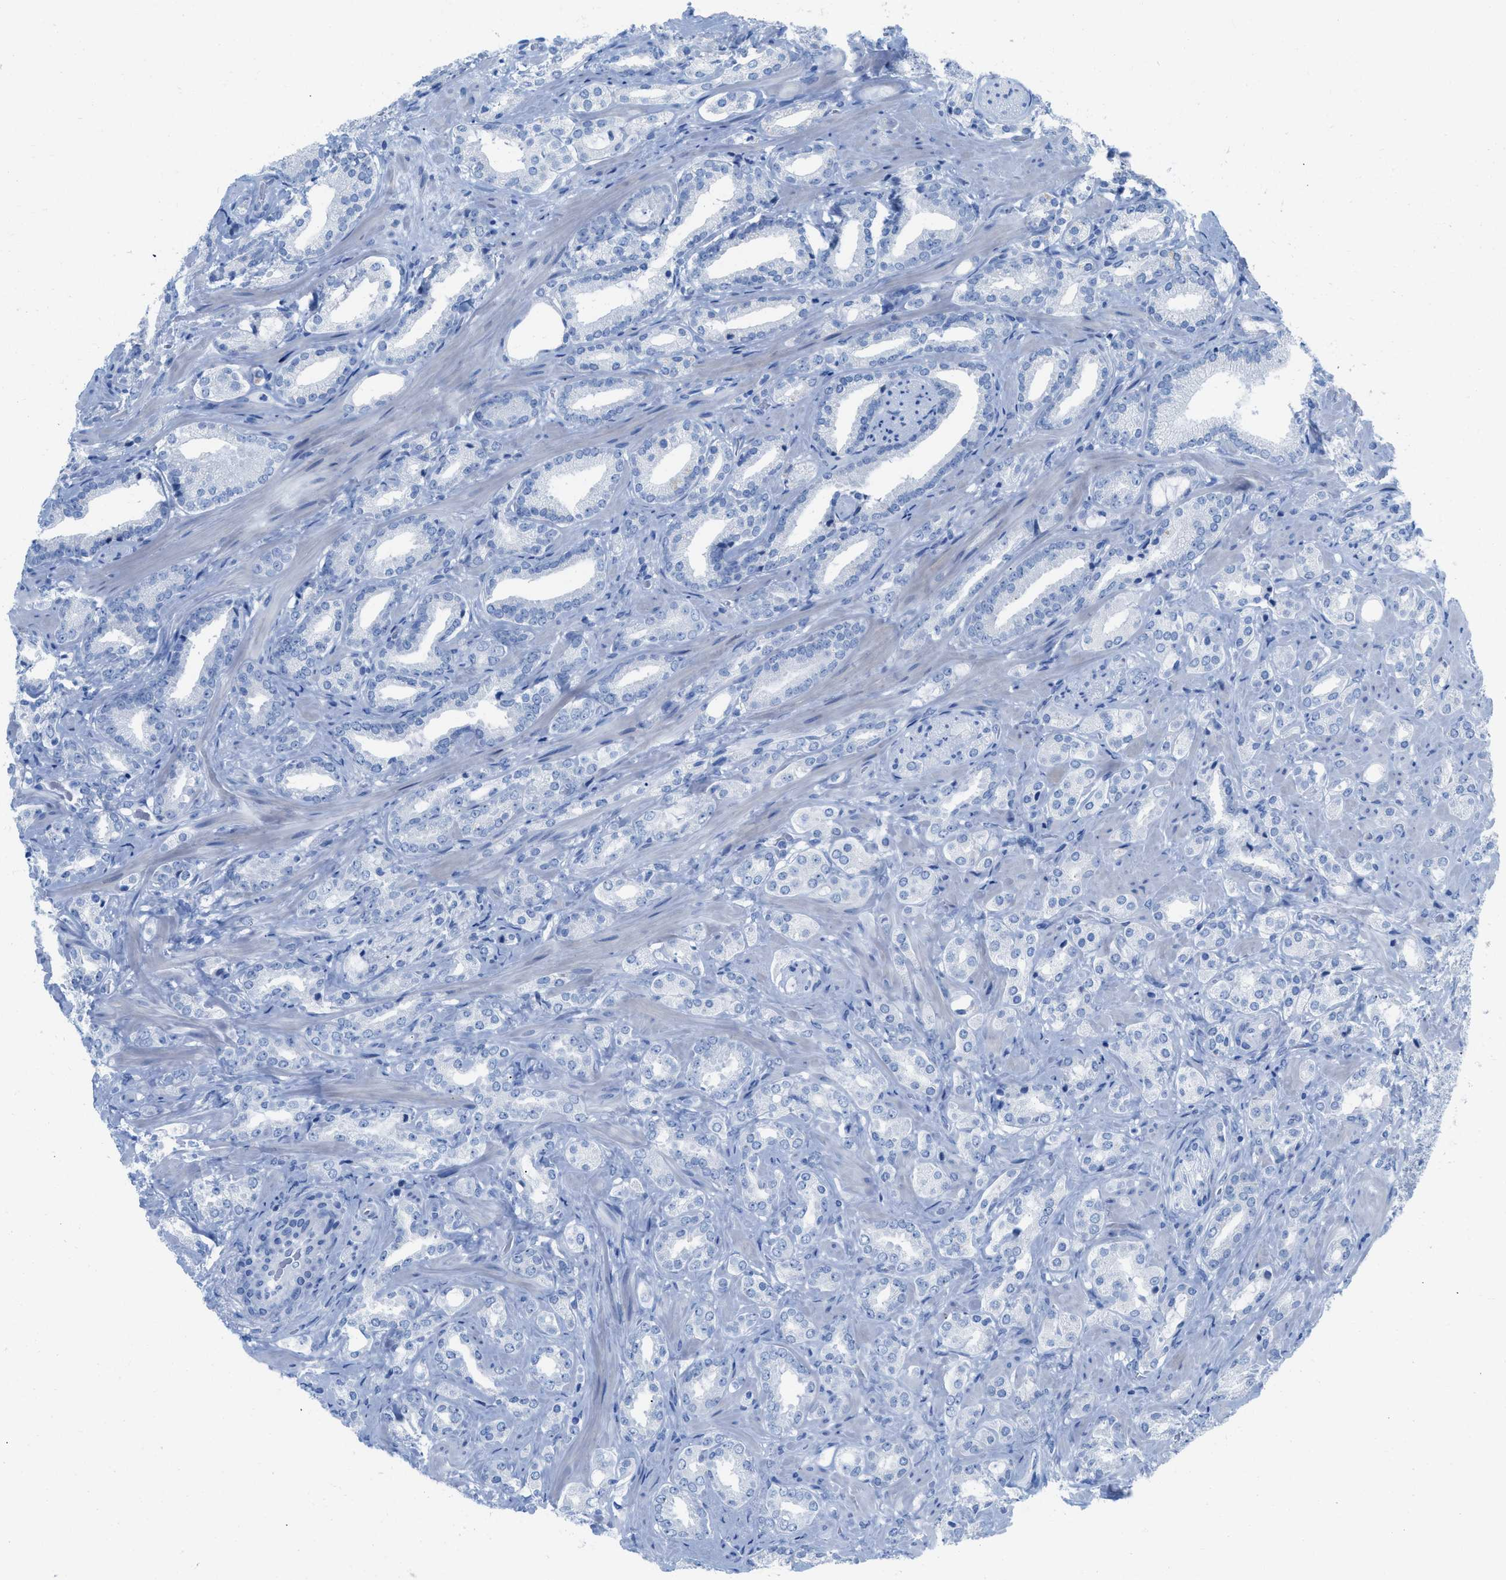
{"staining": {"intensity": "negative", "quantity": "none", "location": "none"}, "tissue": "prostate cancer", "cell_type": "Tumor cells", "image_type": "cancer", "snomed": [{"axis": "morphology", "description": "Adenocarcinoma, High grade"}, {"axis": "topography", "description": "Prostate"}], "caption": "Histopathology image shows no protein staining in tumor cells of high-grade adenocarcinoma (prostate) tissue.", "gene": "TCL1A", "patient": {"sex": "male", "age": 64}}